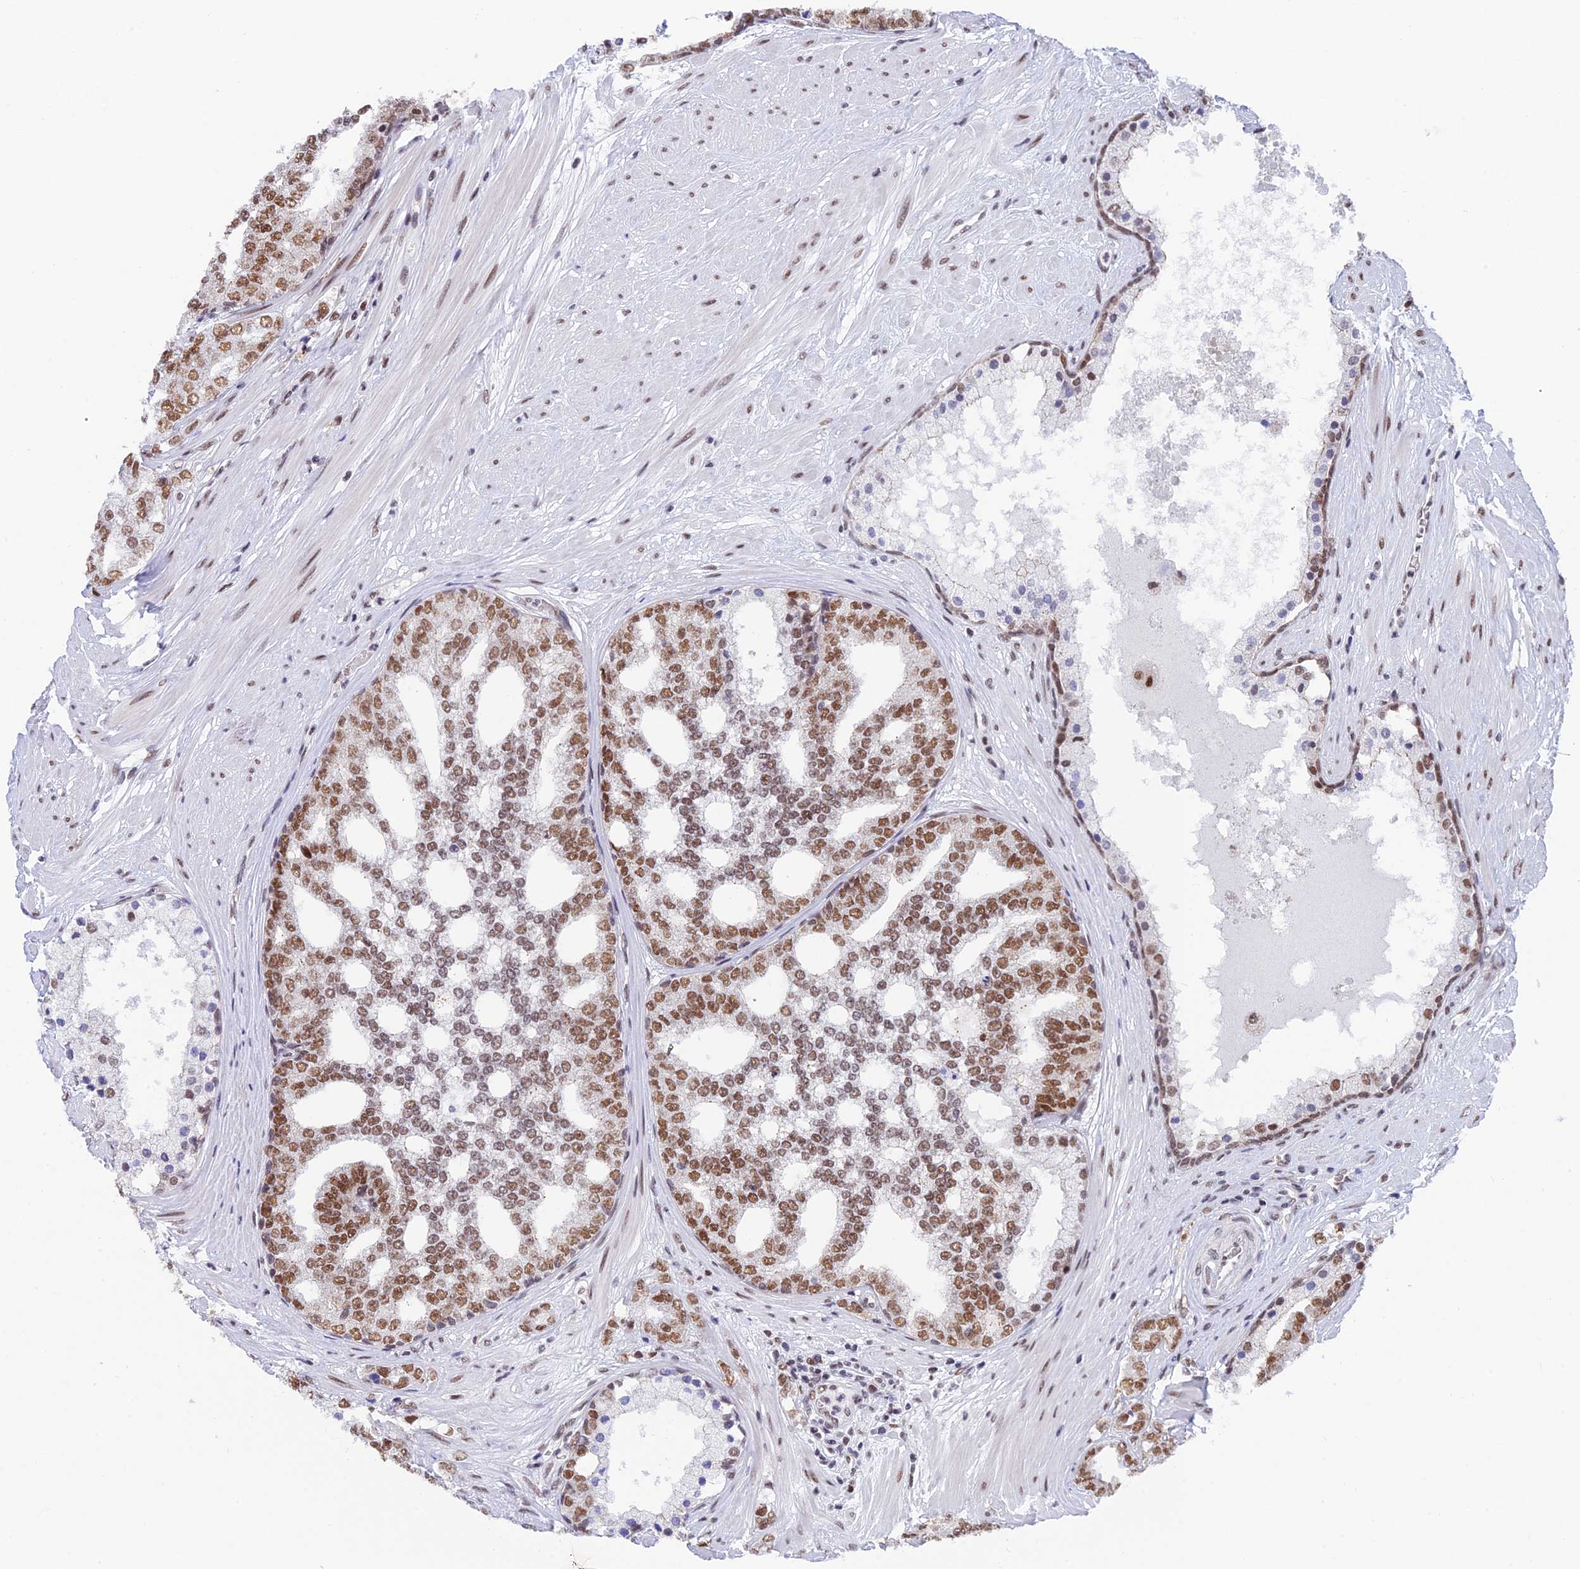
{"staining": {"intensity": "moderate", "quantity": ">75%", "location": "nuclear"}, "tissue": "prostate cancer", "cell_type": "Tumor cells", "image_type": "cancer", "snomed": [{"axis": "morphology", "description": "Adenocarcinoma, High grade"}, {"axis": "topography", "description": "Prostate"}], "caption": "Human adenocarcinoma (high-grade) (prostate) stained for a protein (brown) exhibits moderate nuclear positive positivity in about >75% of tumor cells.", "gene": "EEF1AKMT3", "patient": {"sex": "male", "age": 64}}